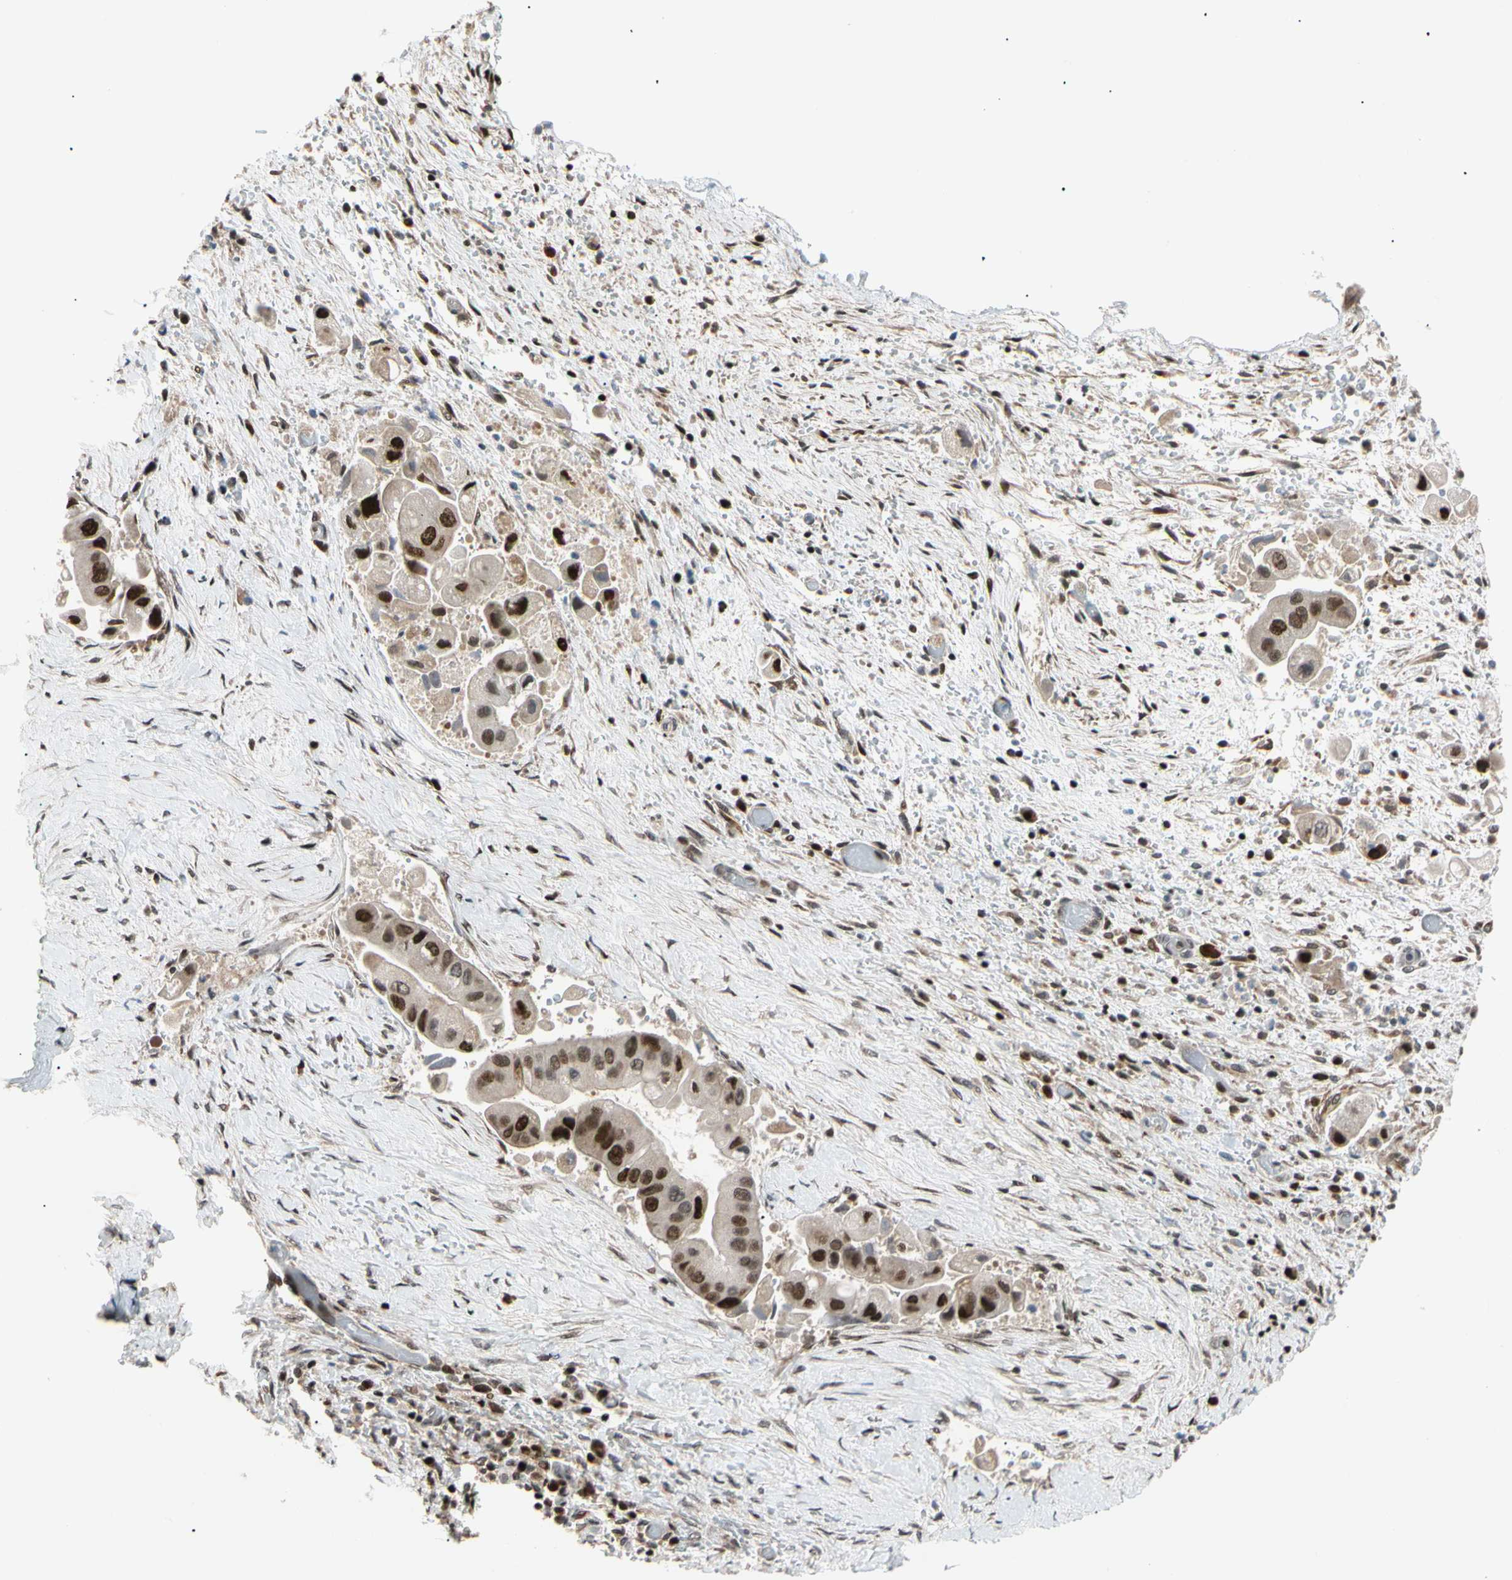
{"staining": {"intensity": "strong", "quantity": ">75%", "location": "nuclear"}, "tissue": "liver cancer", "cell_type": "Tumor cells", "image_type": "cancer", "snomed": [{"axis": "morphology", "description": "Normal tissue, NOS"}, {"axis": "morphology", "description": "Cholangiocarcinoma"}, {"axis": "topography", "description": "Liver"}, {"axis": "topography", "description": "Peripheral nerve tissue"}], "caption": "Cholangiocarcinoma (liver) tissue shows strong nuclear expression in about >75% of tumor cells", "gene": "E2F1", "patient": {"sex": "male", "age": 50}}